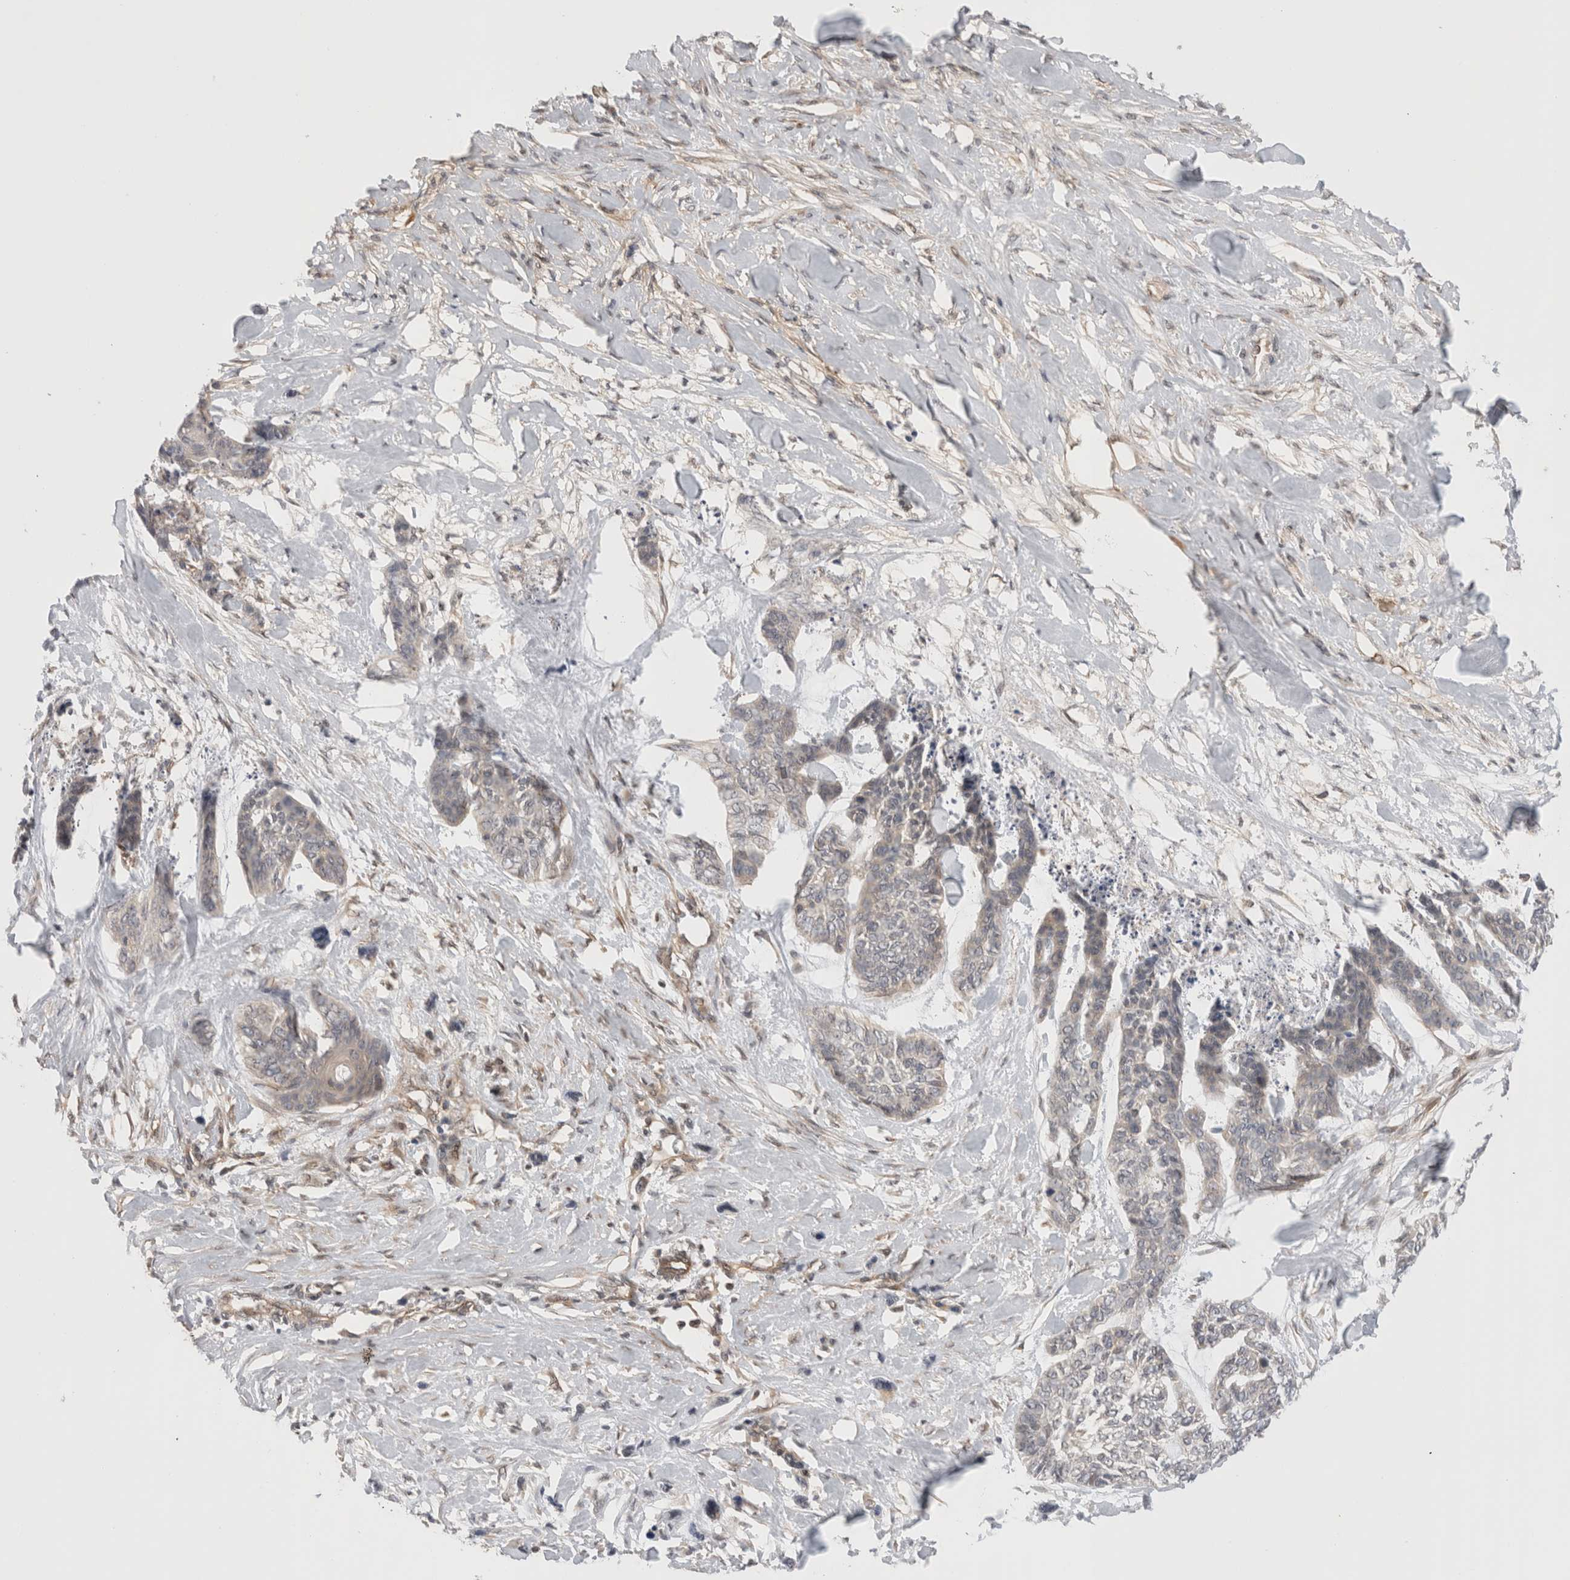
{"staining": {"intensity": "weak", "quantity": "<25%", "location": "cytoplasmic/membranous"}, "tissue": "skin cancer", "cell_type": "Tumor cells", "image_type": "cancer", "snomed": [{"axis": "morphology", "description": "Basal cell carcinoma"}, {"axis": "topography", "description": "Skin"}], "caption": "The image exhibits no staining of tumor cells in skin cancer.", "gene": "NFKB1", "patient": {"sex": "female", "age": 64}}